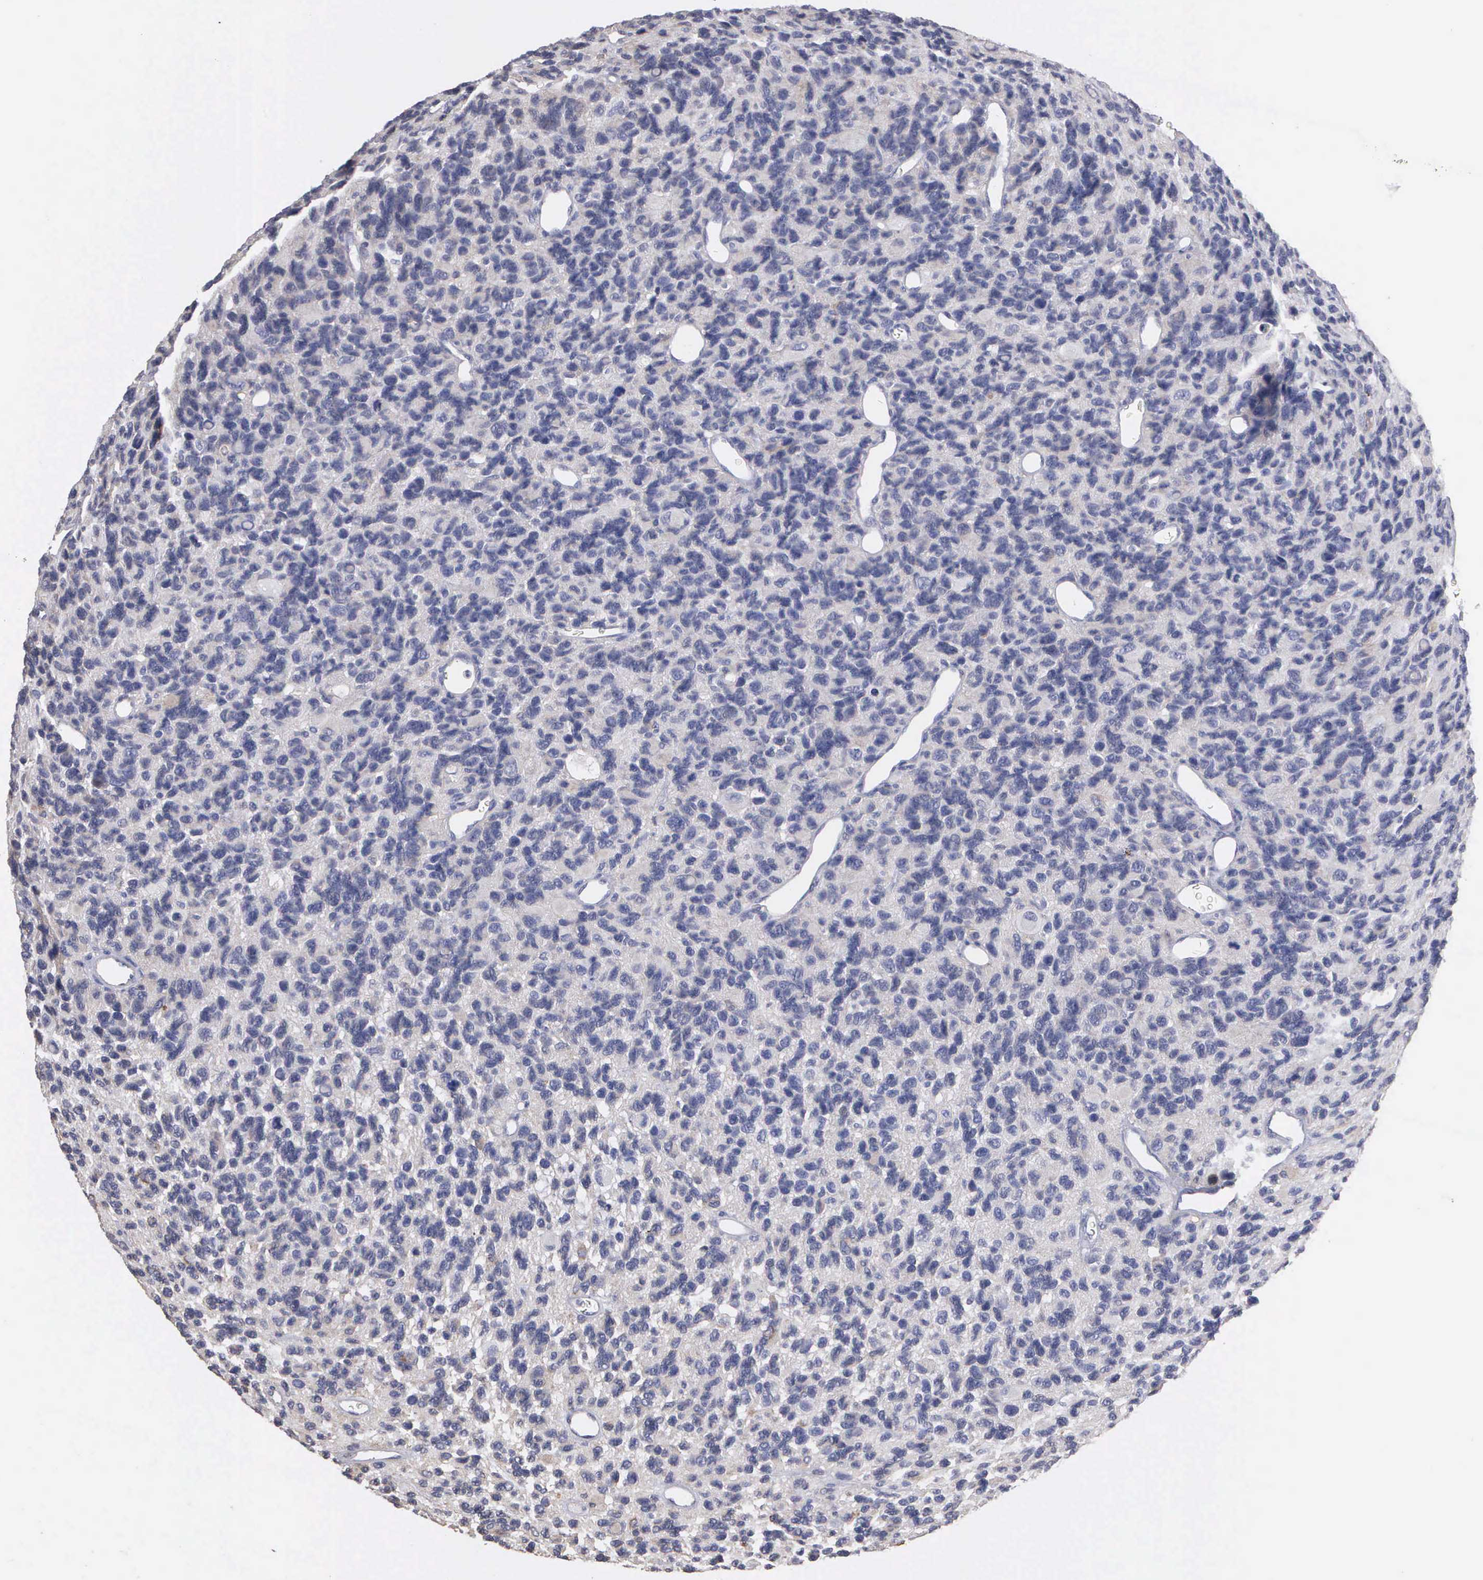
{"staining": {"intensity": "negative", "quantity": "none", "location": "none"}, "tissue": "glioma", "cell_type": "Tumor cells", "image_type": "cancer", "snomed": [{"axis": "morphology", "description": "Glioma, malignant, High grade"}, {"axis": "topography", "description": "Brain"}], "caption": "Immunohistochemistry (IHC) photomicrograph of neoplastic tissue: human glioma stained with DAB displays no significant protein staining in tumor cells. The staining is performed using DAB (3,3'-diaminobenzidine) brown chromogen with nuclei counter-stained in using hematoxylin.", "gene": "LIN52", "patient": {"sex": "male", "age": 77}}